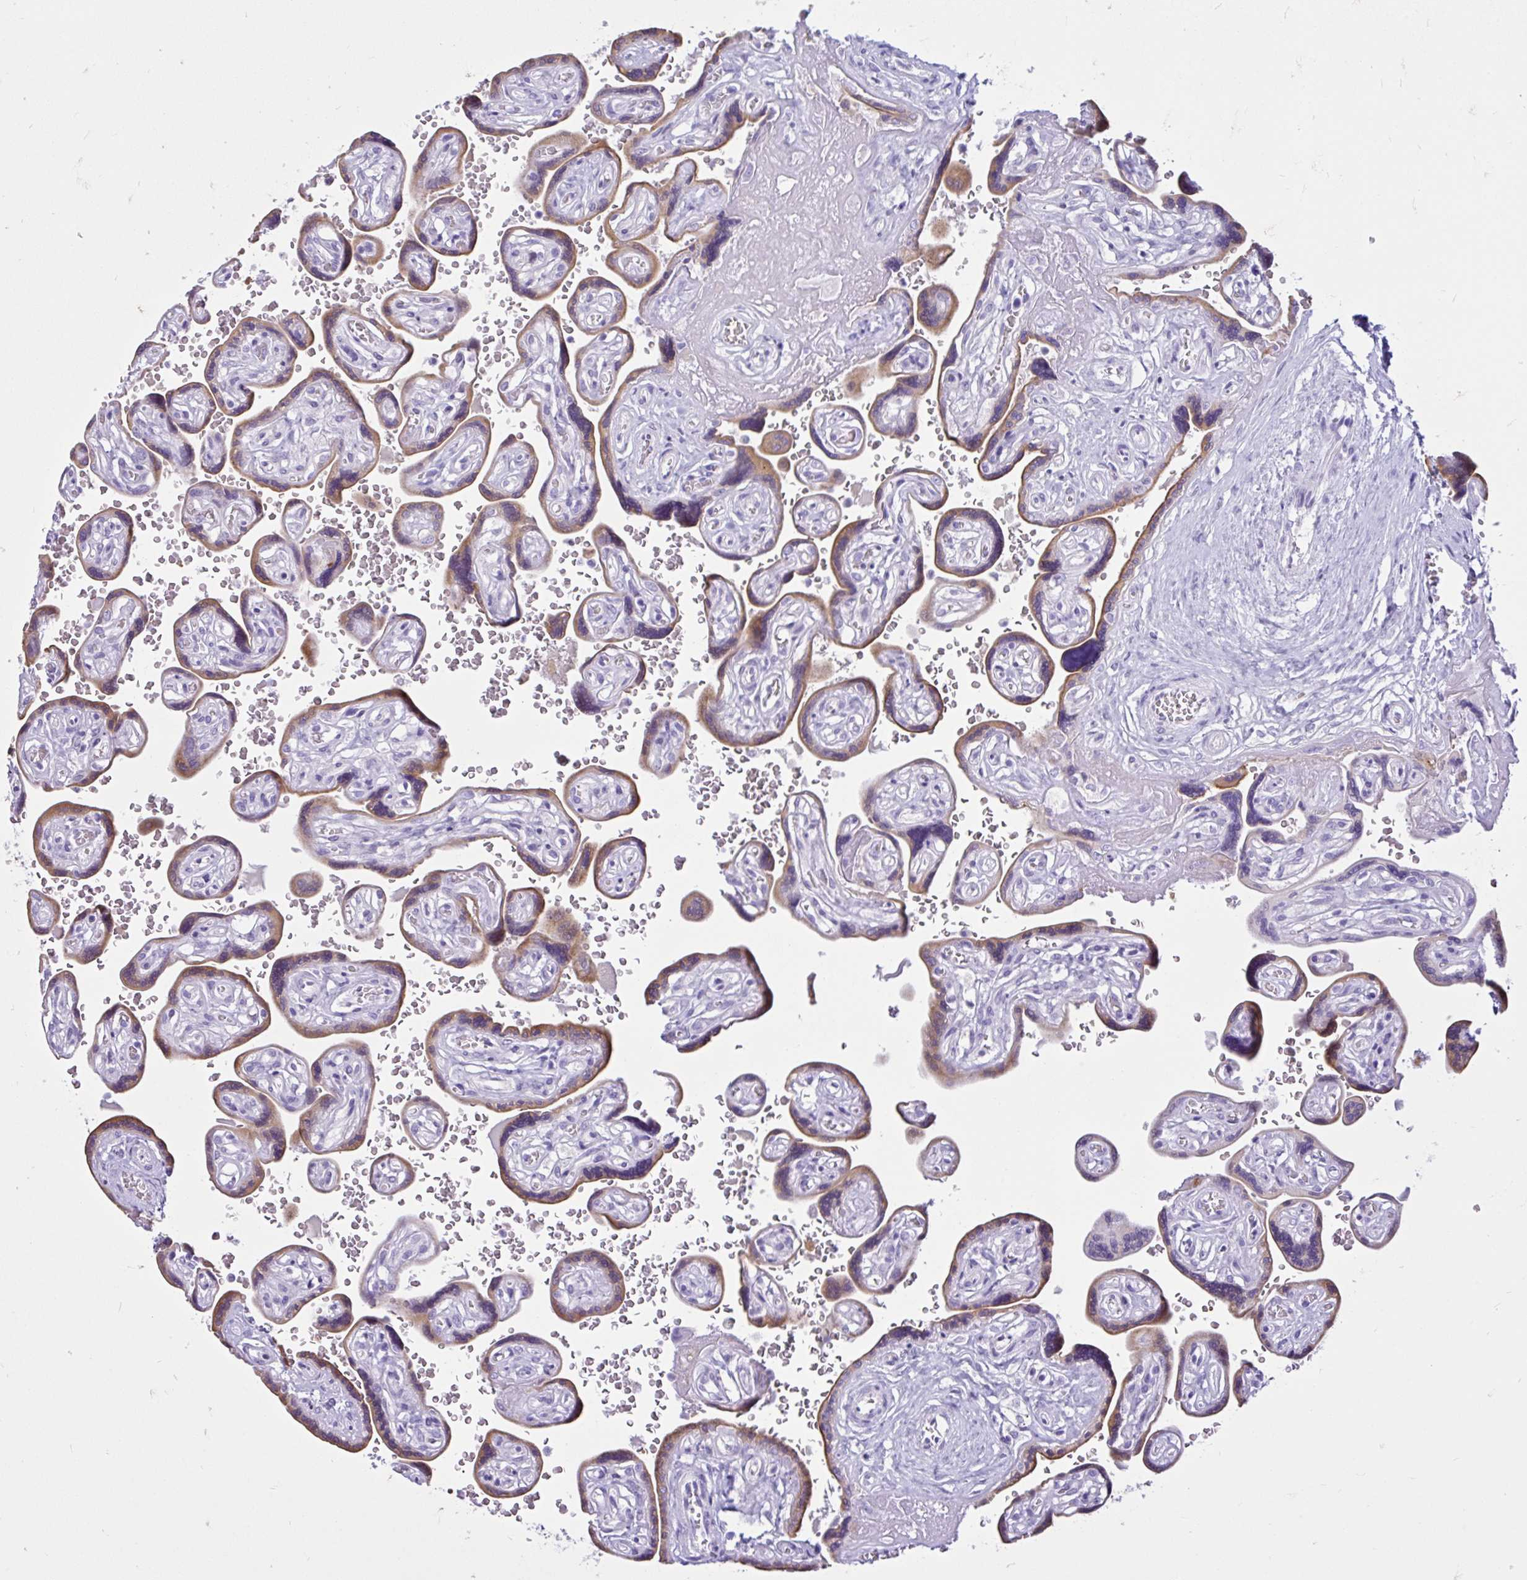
{"staining": {"intensity": "strong", "quantity": ">75%", "location": "cytoplasmic/membranous"}, "tissue": "placenta", "cell_type": "Trophoblastic cells", "image_type": "normal", "snomed": [{"axis": "morphology", "description": "Normal tissue, NOS"}, {"axis": "topography", "description": "Placenta"}], "caption": "Human placenta stained with a brown dye displays strong cytoplasmic/membranous positive positivity in about >75% of trophoblastic cells.", "gene": "CYP19A1", "patient": {"sex": "female", "age": 32}}